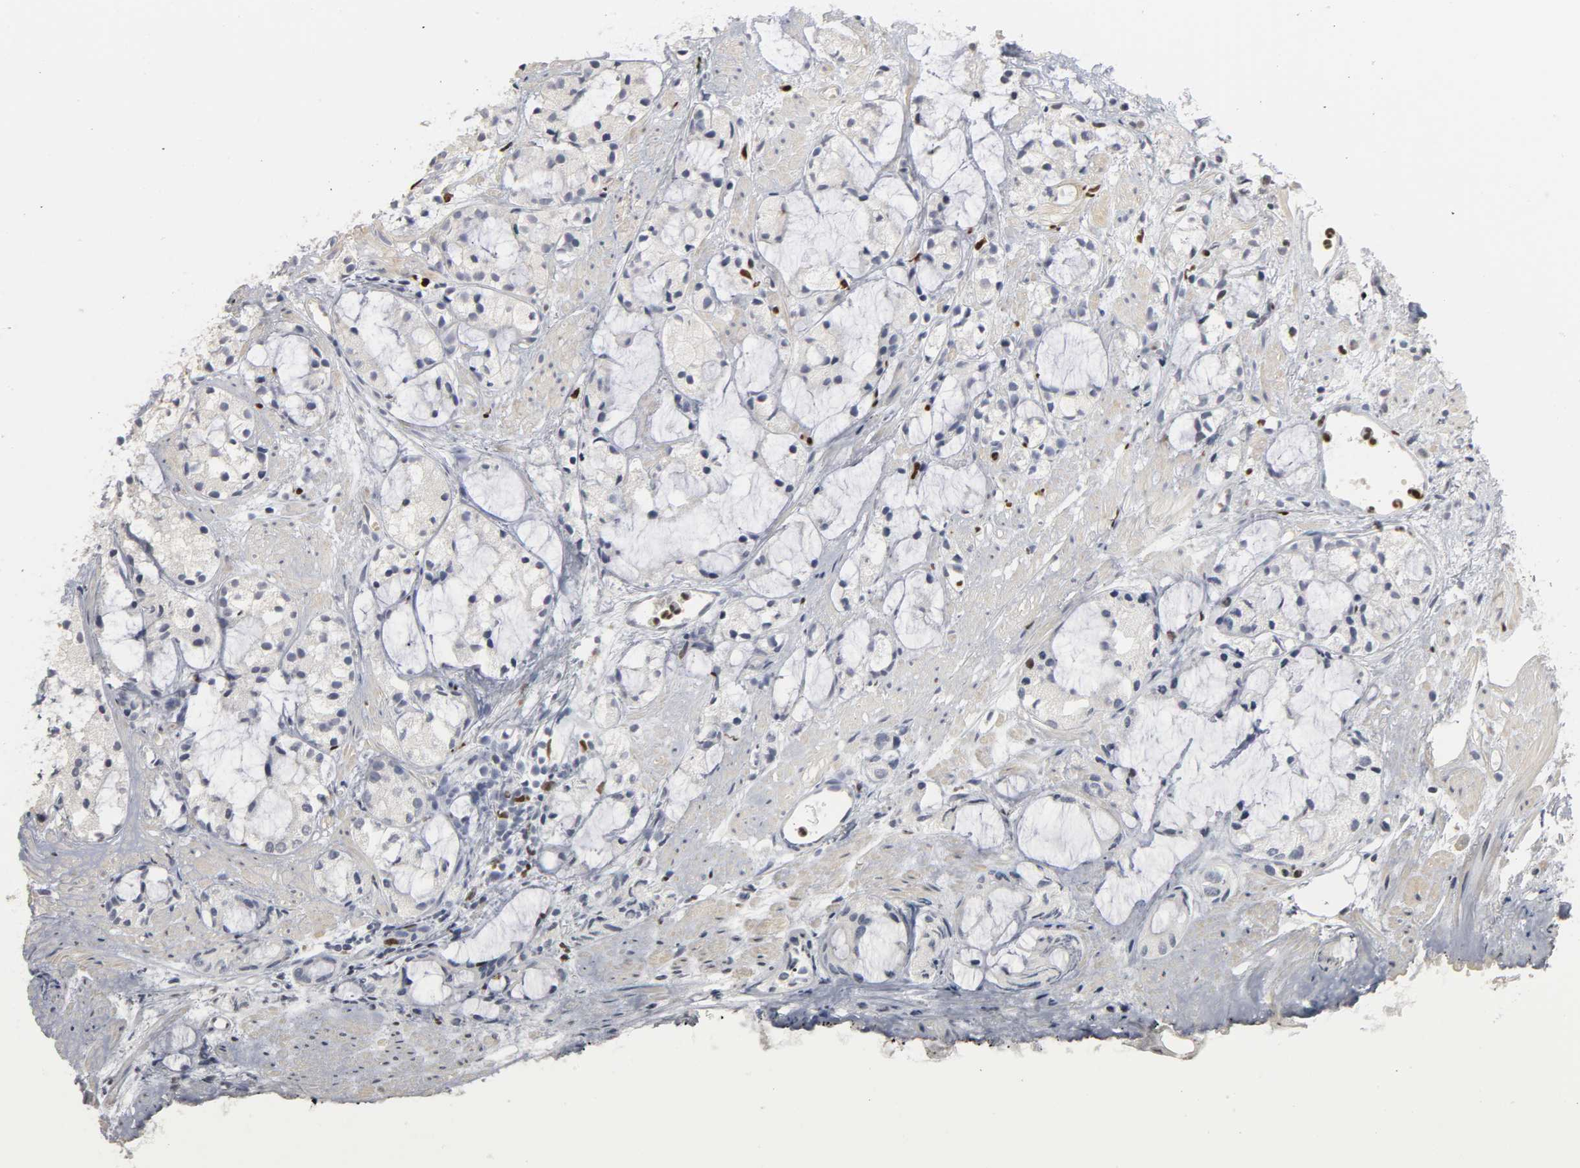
{"staining": {"intensity": "negative", "quantity": "none", "location": "none"}, "tissue": "prostate cancer", "cell_type": "Tumor cells", "image_type": "cancer", "snomed": [{"axis": "morphology", "description": "Adenocarcinoma, High grade"}, {"axis": "topography", "description": "Prostate"}], "caption": "Histopathology image shows no protein positivity in tumor cells of high-grade adenocarcinoma (prostate) tissue.", "gene": "SPI1", "patient": {"sex": "male", "age": 85}}